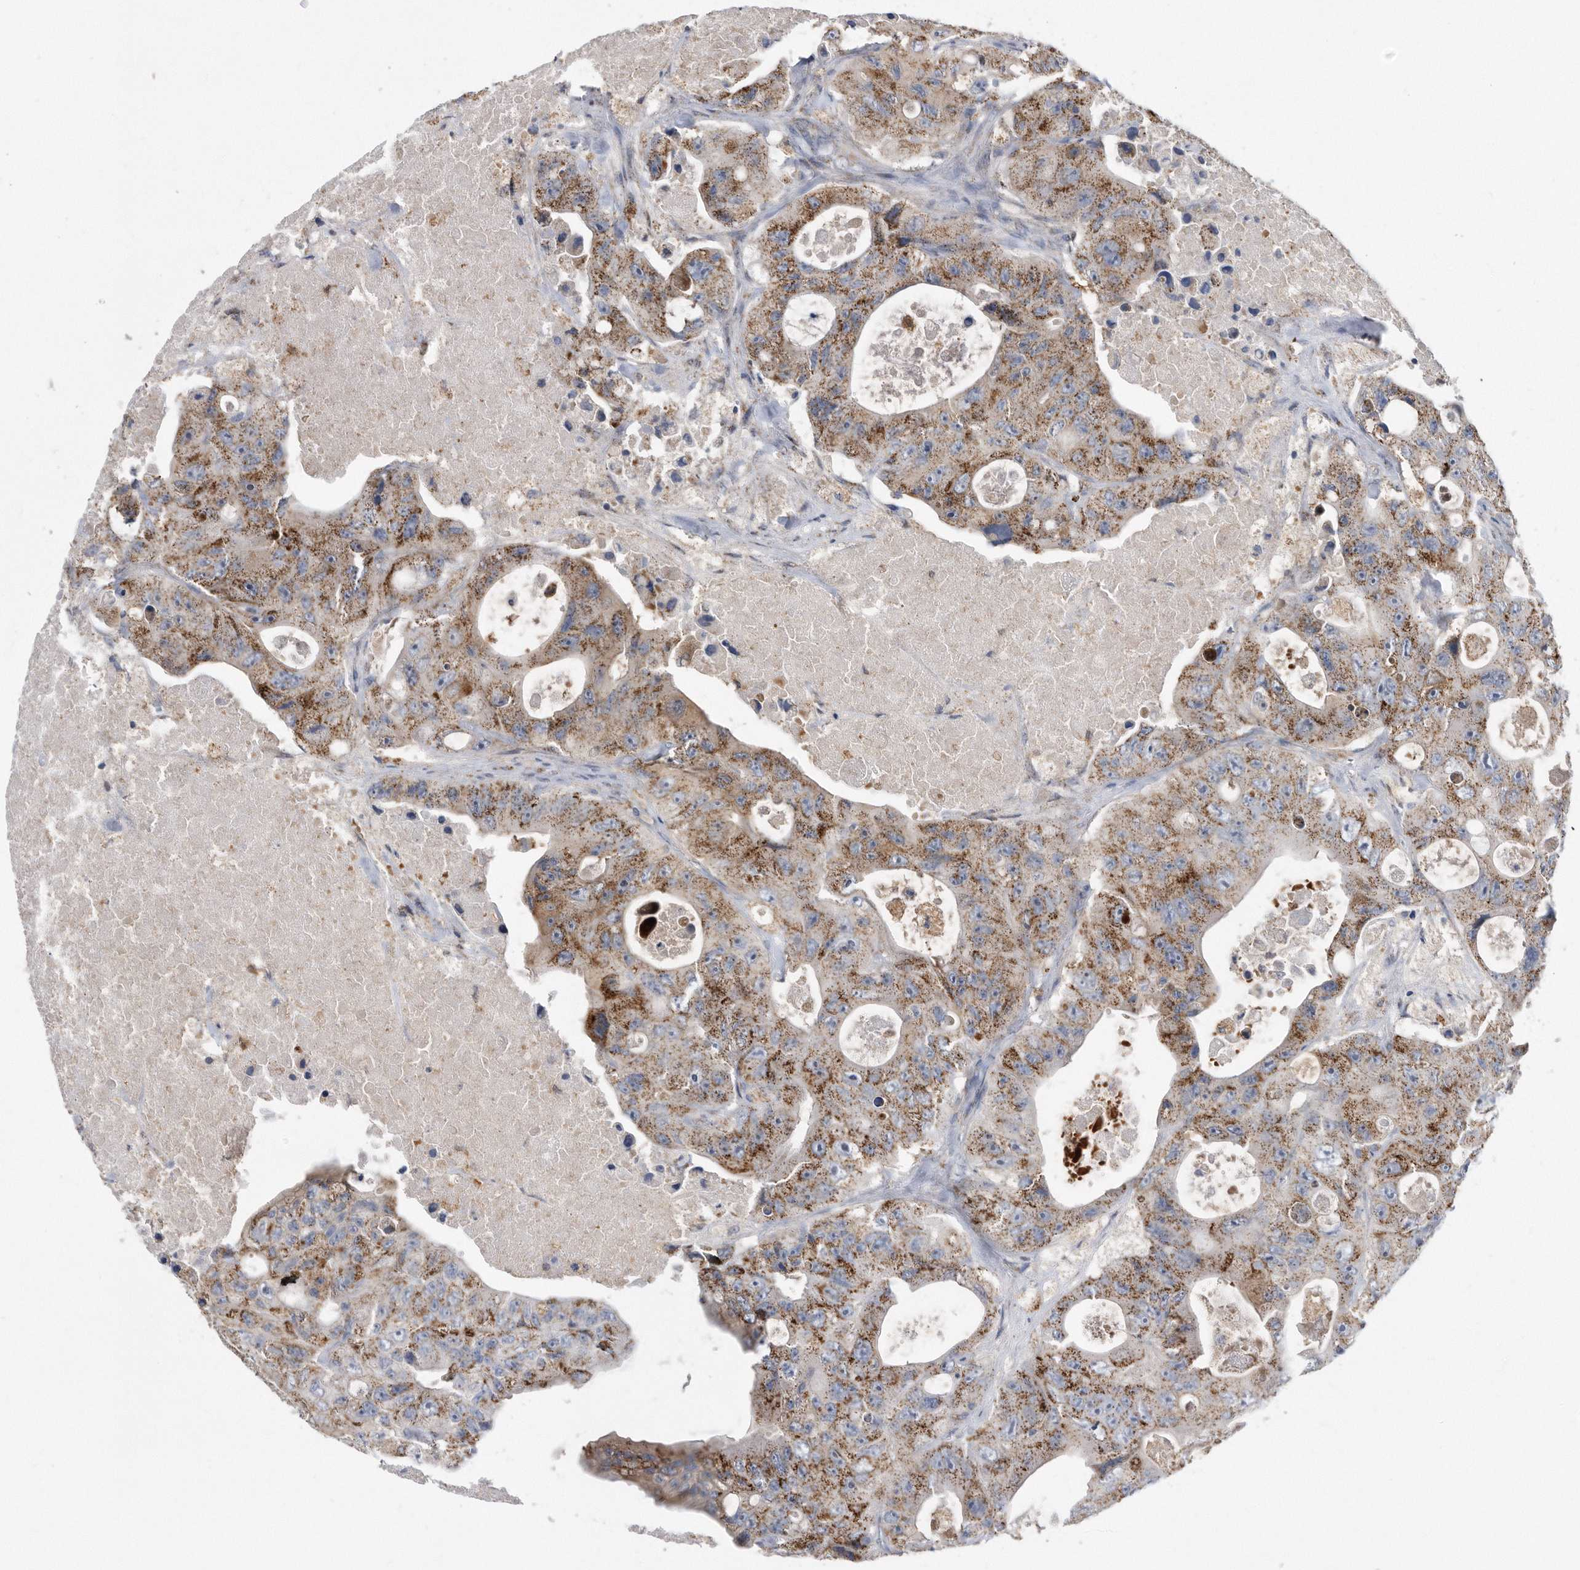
{"staining": {"intensity": "moderate", "quantity": ">75%", "location": "cytoplasmic/membranous"}, "tissue": "colorectal cancer", "cell_type": "Tumor cells", "image_type": "cancer", "snomed": [{"axis": "morphology", "description": "Adenocarcinoma, NOS"}, {"axis": "topography", "description": "Colon"}], "caption": "Protein staining shows moderate cytoplasmic/membranous positivity in approximately >75% of tumor cells in adenocarcinoma (colorectal). The staining was performed using DAB, with brown indicating positive protein expression. Nuclei are stained blue with hematoxylin.", "gene": "CRISPLD2", "patient": {"sex": "female", "age": 46}}